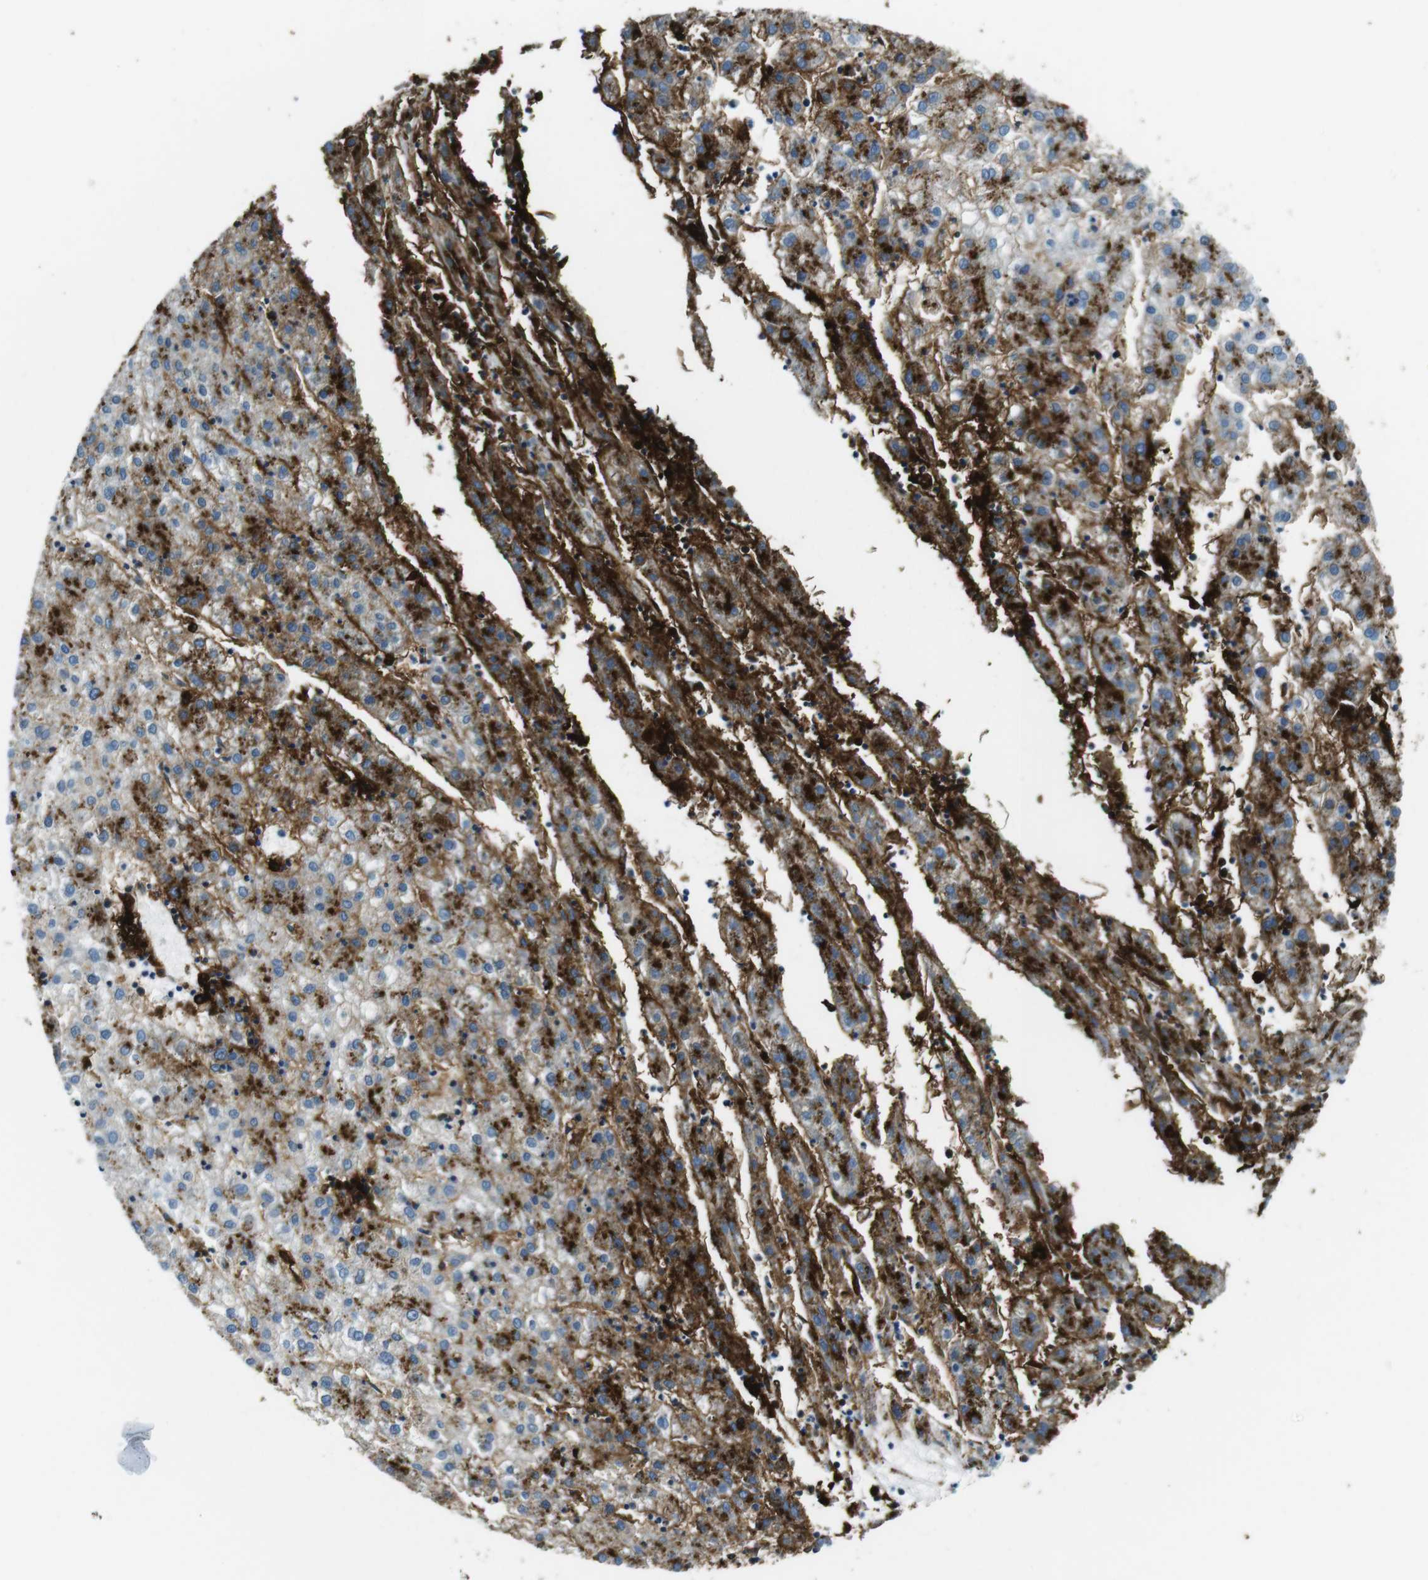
{"staining": {"intensity": "strong", "quantity": "25%-75%", "location": "cytoplasmic/membranous"}, "tissue": "liver cancer", "cell_type": "Tumor cells", "image_type": "cancer", "snomed": [{"axis": "morphology", "description": "Carcinoma, Hepatocellular, NOS"}, {"axis": "topography", "description": "Liver"}], "caption": "A brown stain shows strong cytoplasmic/membranous staining of a protein in human liver cancer (hepatocellular carcinoma) tumor cells.", "gene": "HLA-DRB1", "patient": {"sex": "male", "age": 72}}